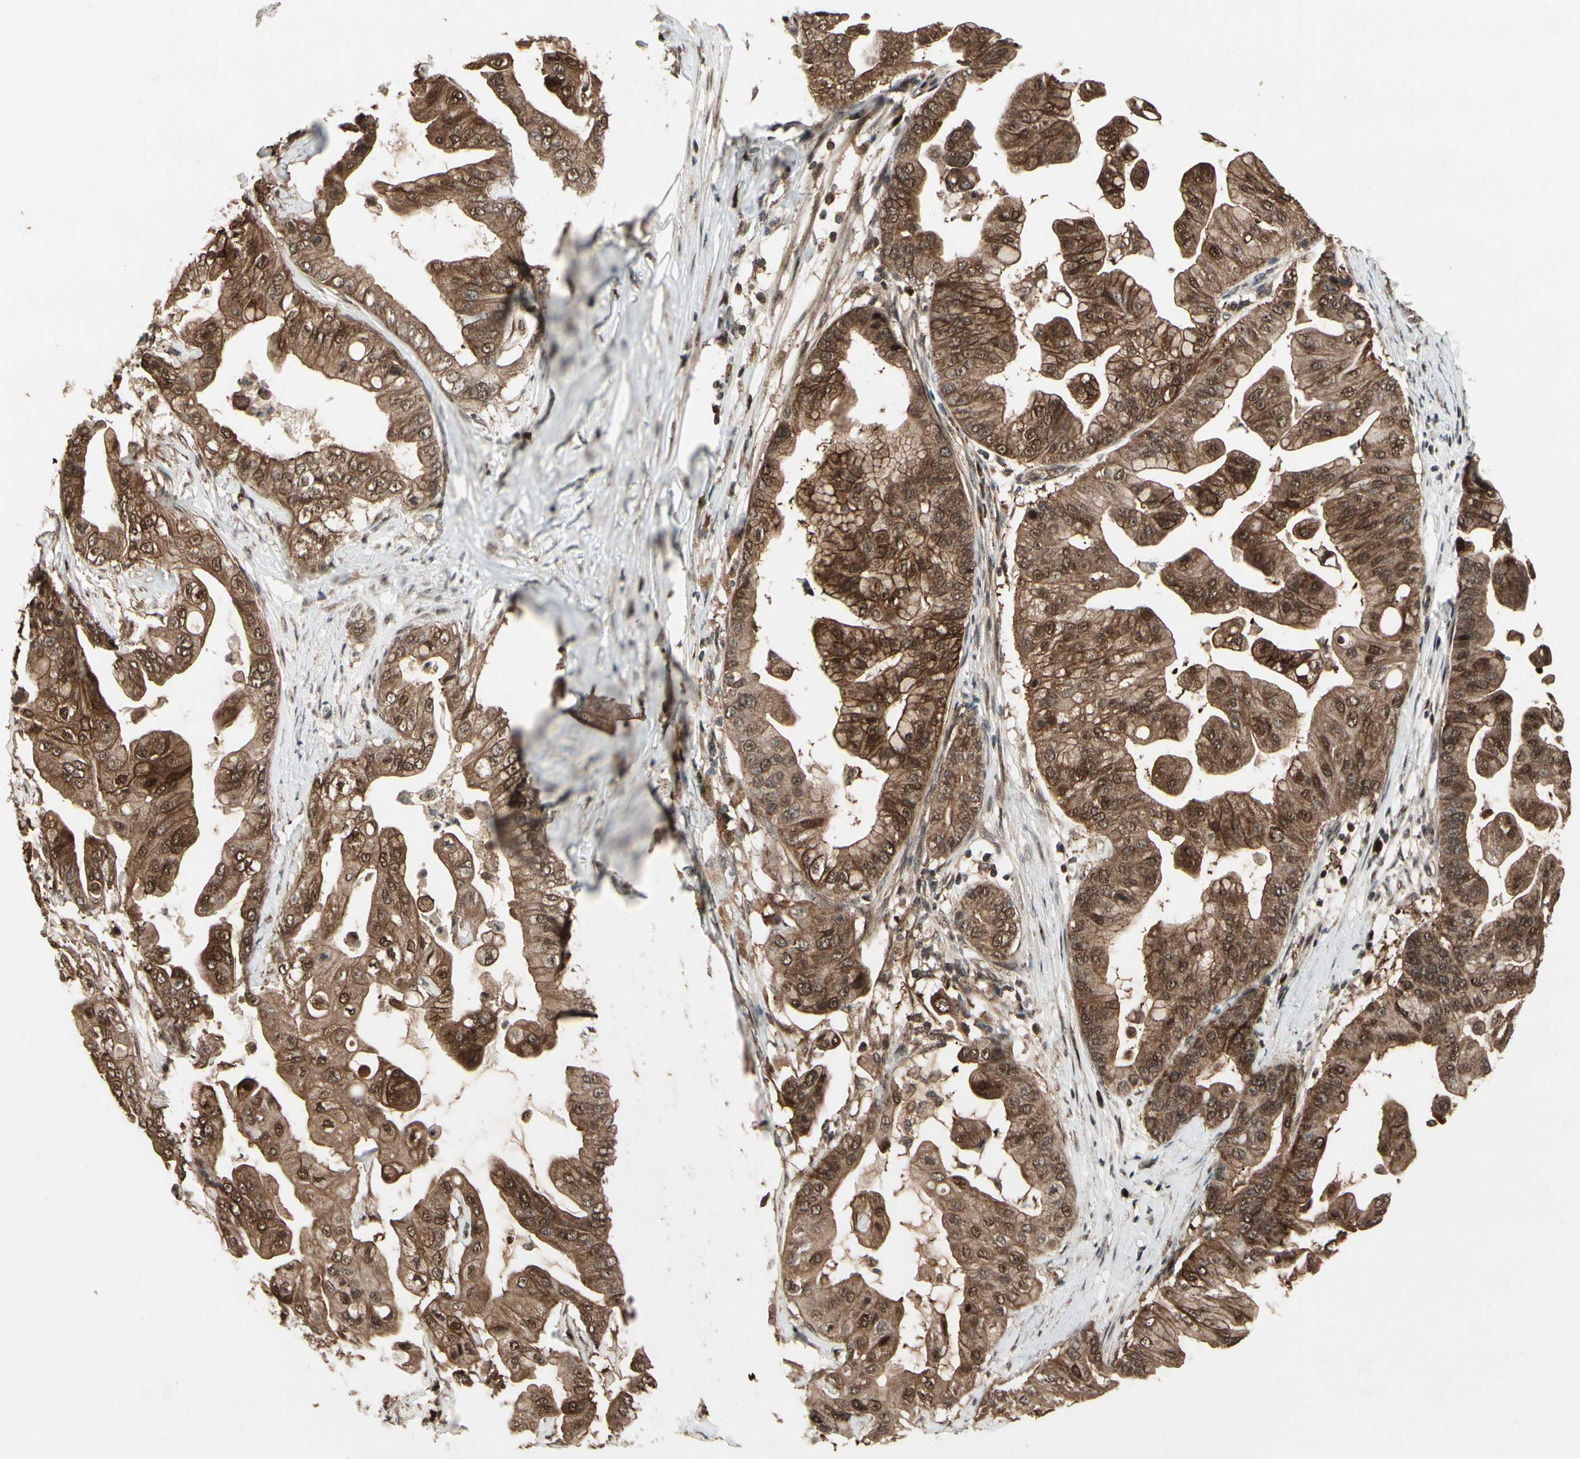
{"staining": {"intensity": "moderate", "quantity": "25%-75%", "location": "cytoplasmic/membranous,nuclear"}, "tissue": "pancreatic cancer", "cell_type": "Tumor cells", "image_type": "cancer", "snomed": [{"axis": "morphology", "description": "Adenocarcinoma, NOS"}, {"axis": "topography", "description": "Pancreas"}], "caption": "A brown stain labels moderate cytoplasmic/membranous and nuclear expression of a protein in human pancreatic cancer tumor cells.", "gene": "CSF1R", "patient": {"sex": "female", "age": 75}}